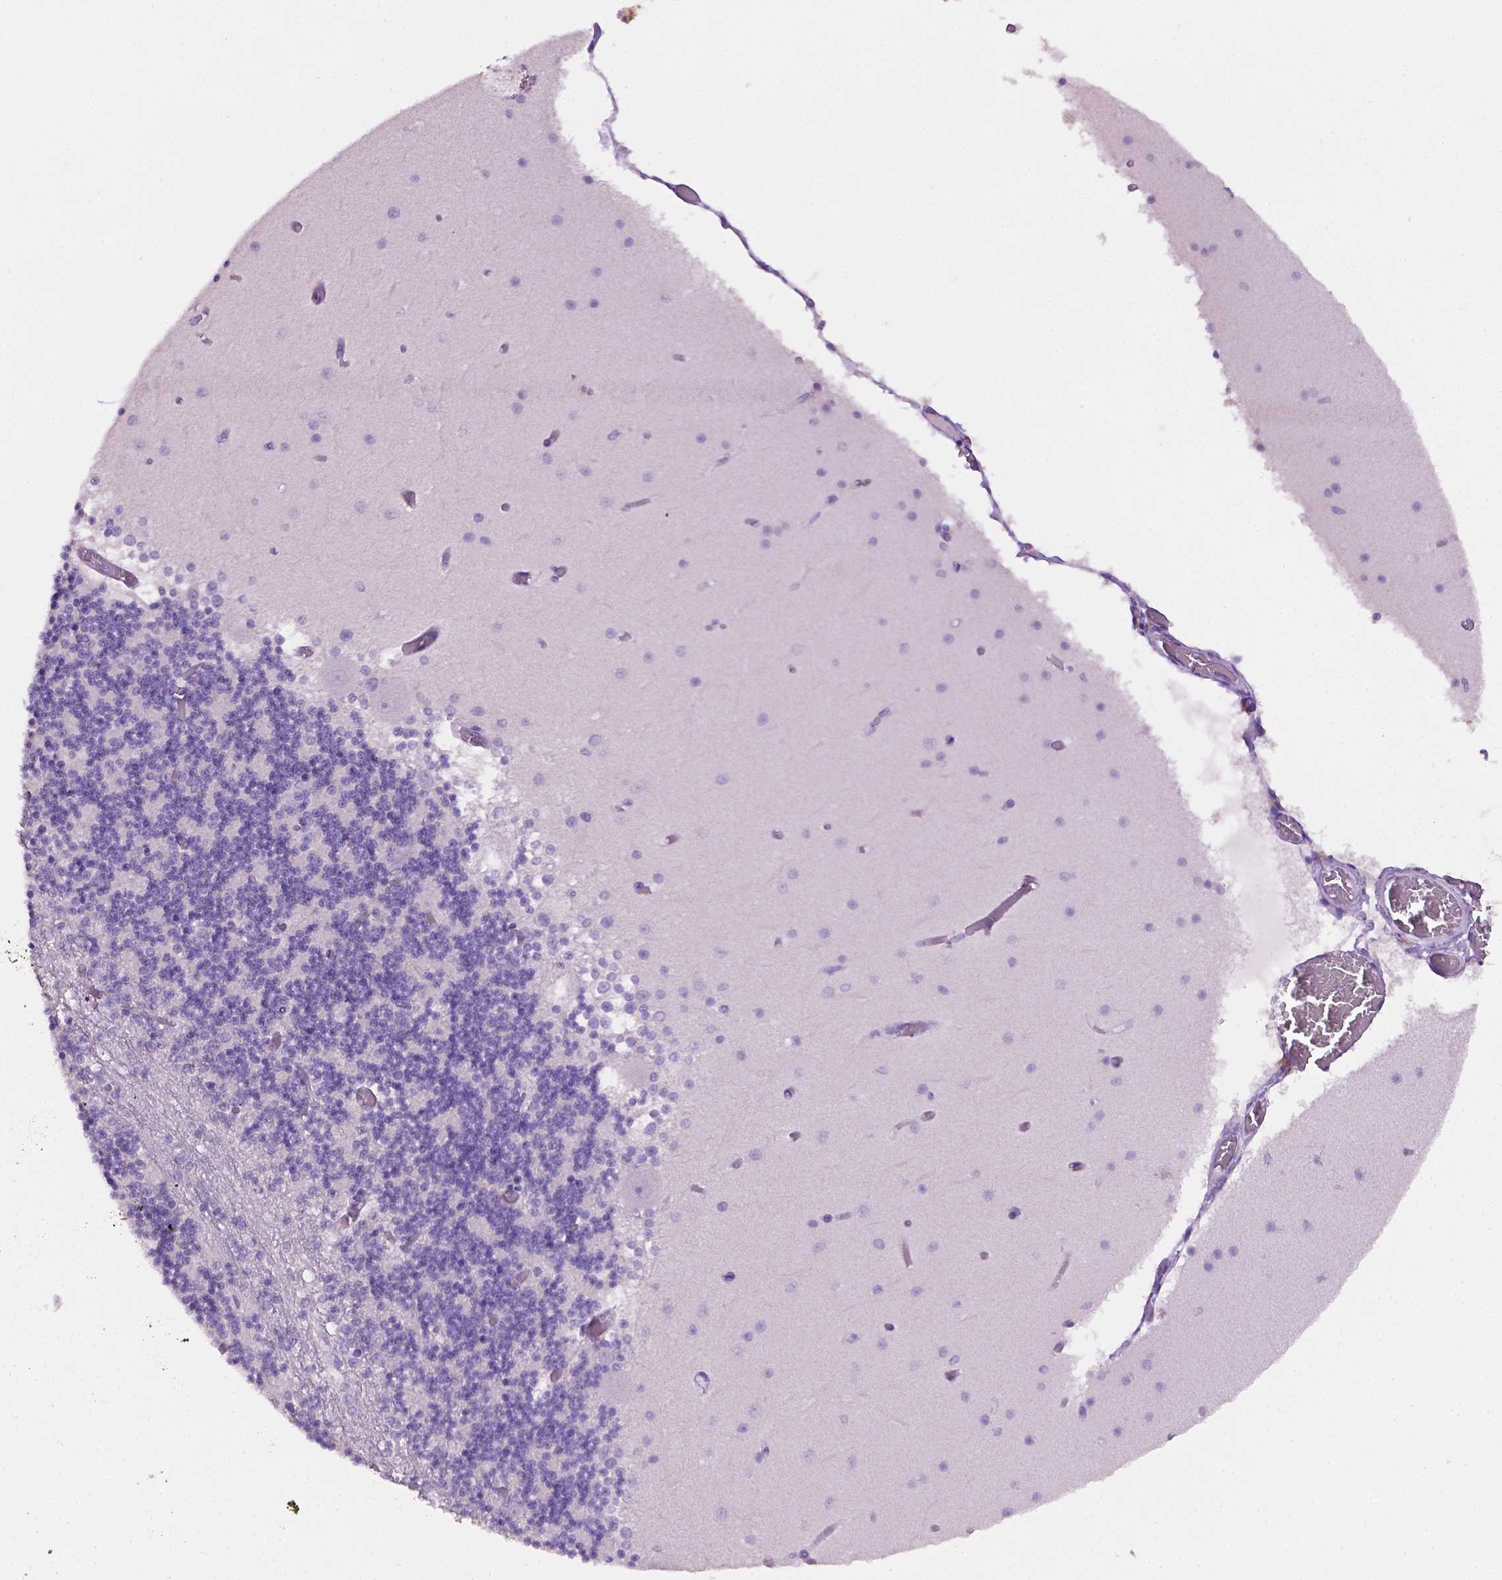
{"staining": {"intensity": "negative", "quantity": "none", "location": "none"}, "tissue": "cerebellum", "cell_type": "Cells in granular layer", "image_type": "normal", "snomed": [{"axis": "morphology", "description": "Normal tissue, NOS"}, {"axis": "topography", "description": "Cerebellum"}], "caption": "An immunohistochemistry micrograph of unremarkable cerebellum is shown. There is no staining in cells in granular layer of cerebellum. (DAB (3,3'-diaminobenzidine) IHC visualized using brightfield microscopy, high magnification).", "gene": "TACSTD2", "patient": {"sex": "female", "age": 28}}